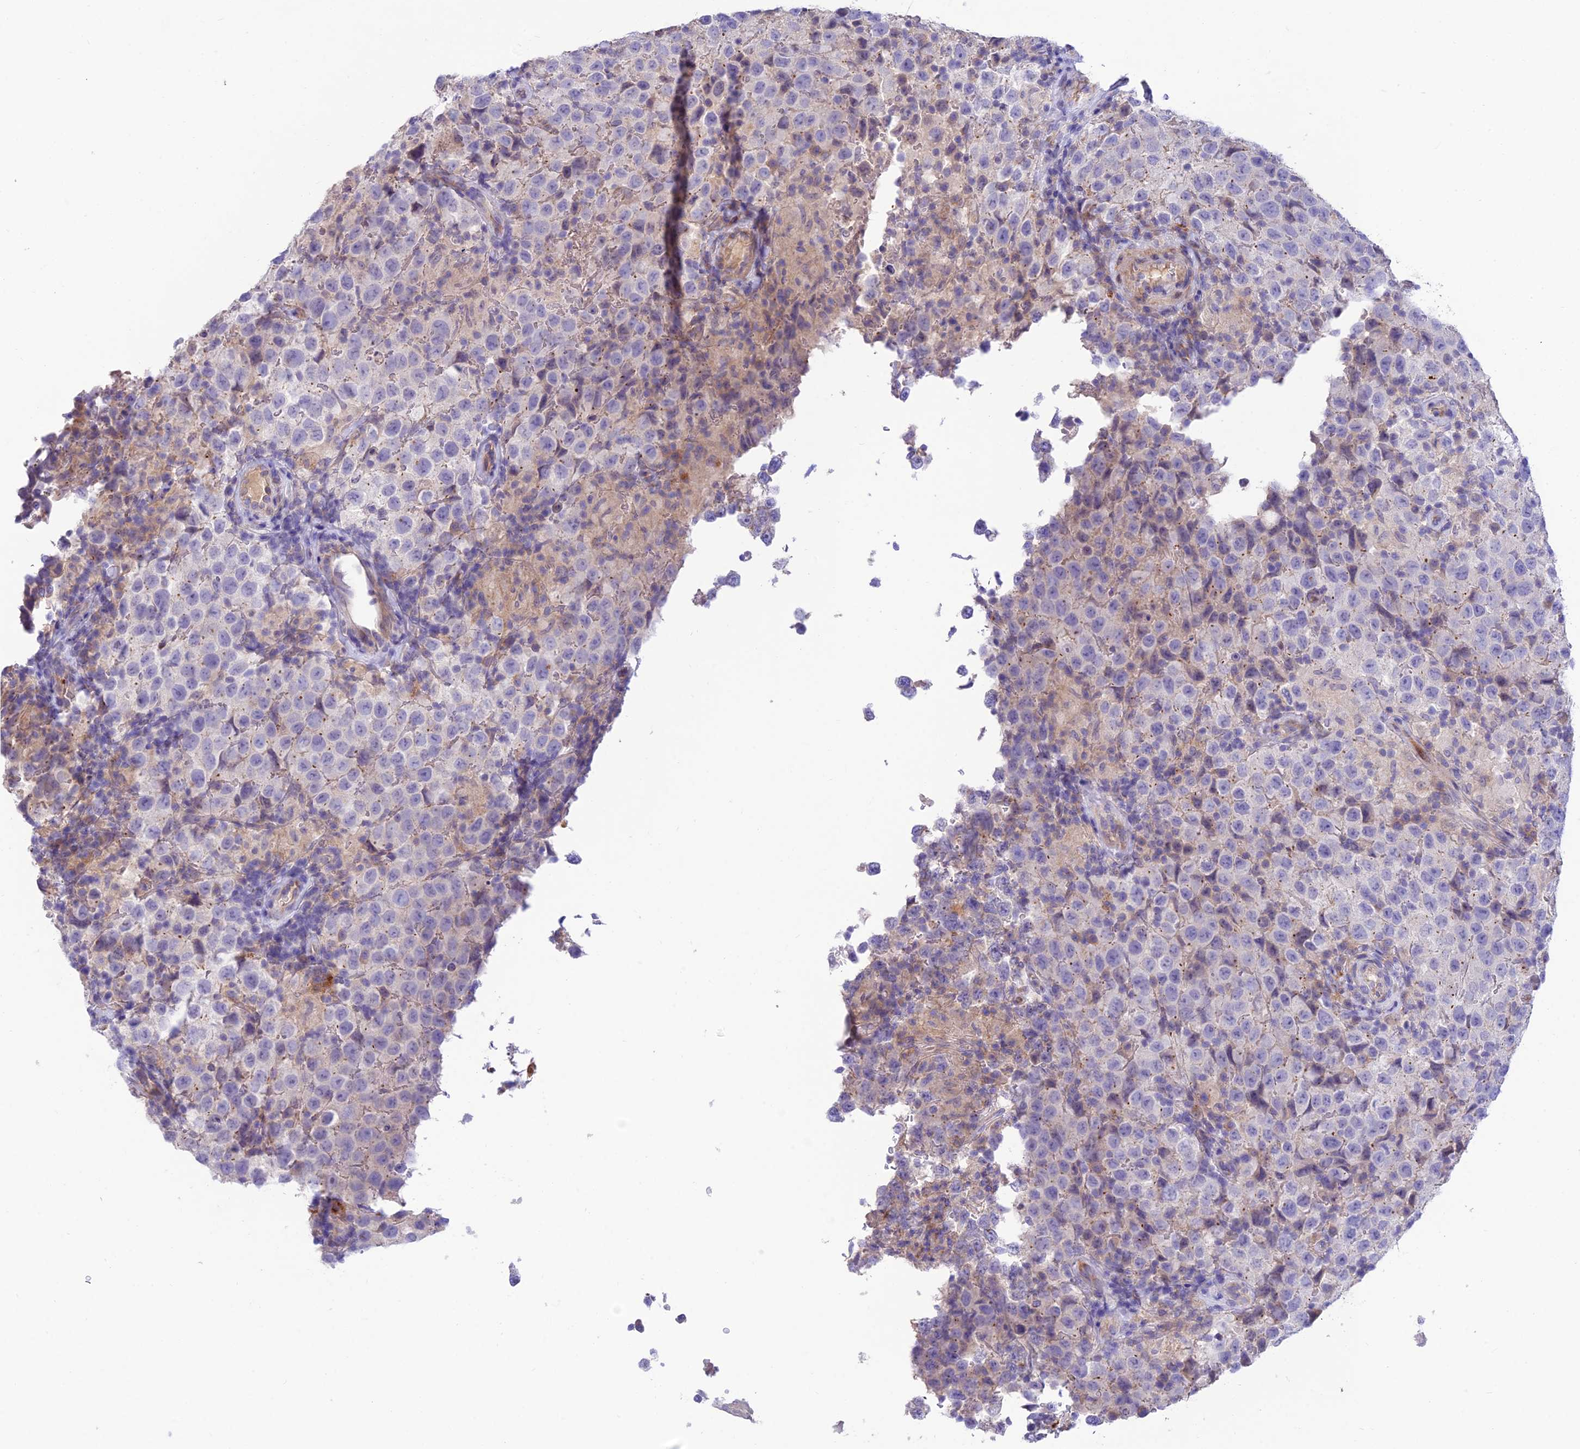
{"staining": {"intensity": "negative", "quantity": "none", "location": "none"}, "tissue": "testis cancer", "cell_type": "Tumor cells", "image_type": "cancer", "snomed": [{"axis": "morphology", "description": "Seminoma, NOS"}, {"axis": "morphology", "description": "Carcinoma, Embryonal, NOS"}, {"axis": "topography", "description": "Testis"}], "caption": "Seminoma (testis) stained for a protein using IHC exhibits no staining tumor cells.", "gene": "CCDC157", "patient": {"sex": "male", "age": 41}}